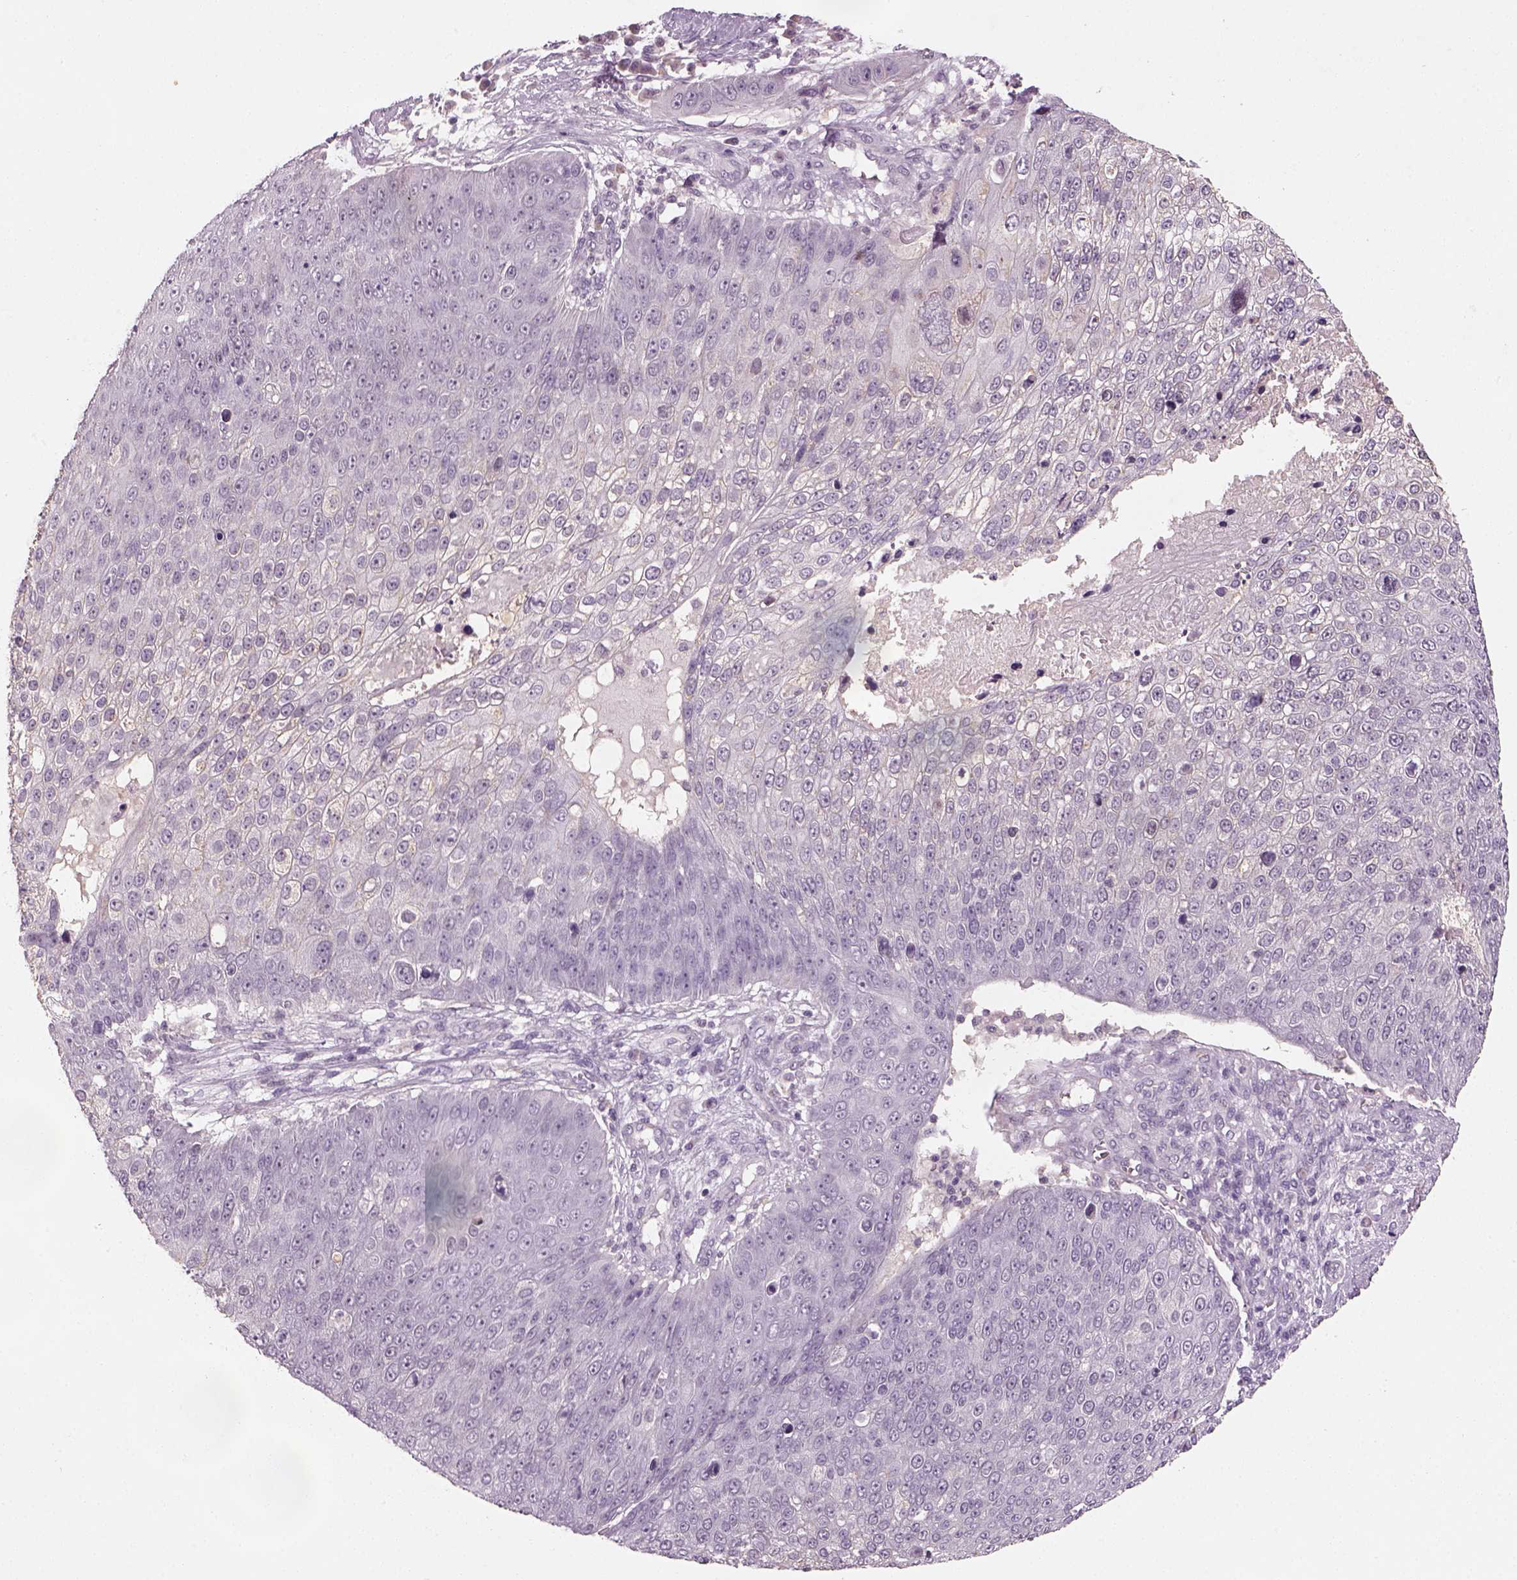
{"staining": {"intensity": "negative", "quantity": "none", "location": "none"}, "tissue": "skin cancer", "cell_type": "Tumor cells", "image_type": "cancer", "snomed": [{"axis": "morphology", "description": "Squamous cell carcinoma, NOS"}, {"axis": "topography", "description": "Skin"}], "caption": "A high-resolution image shows immunohistochemistry (IHC) staining of squamous cell carcinoma (skin), which exhibits no significant staining in tumor cells.", "gene": "GDNF", "patient": {"sex": "male", "age": 71}}